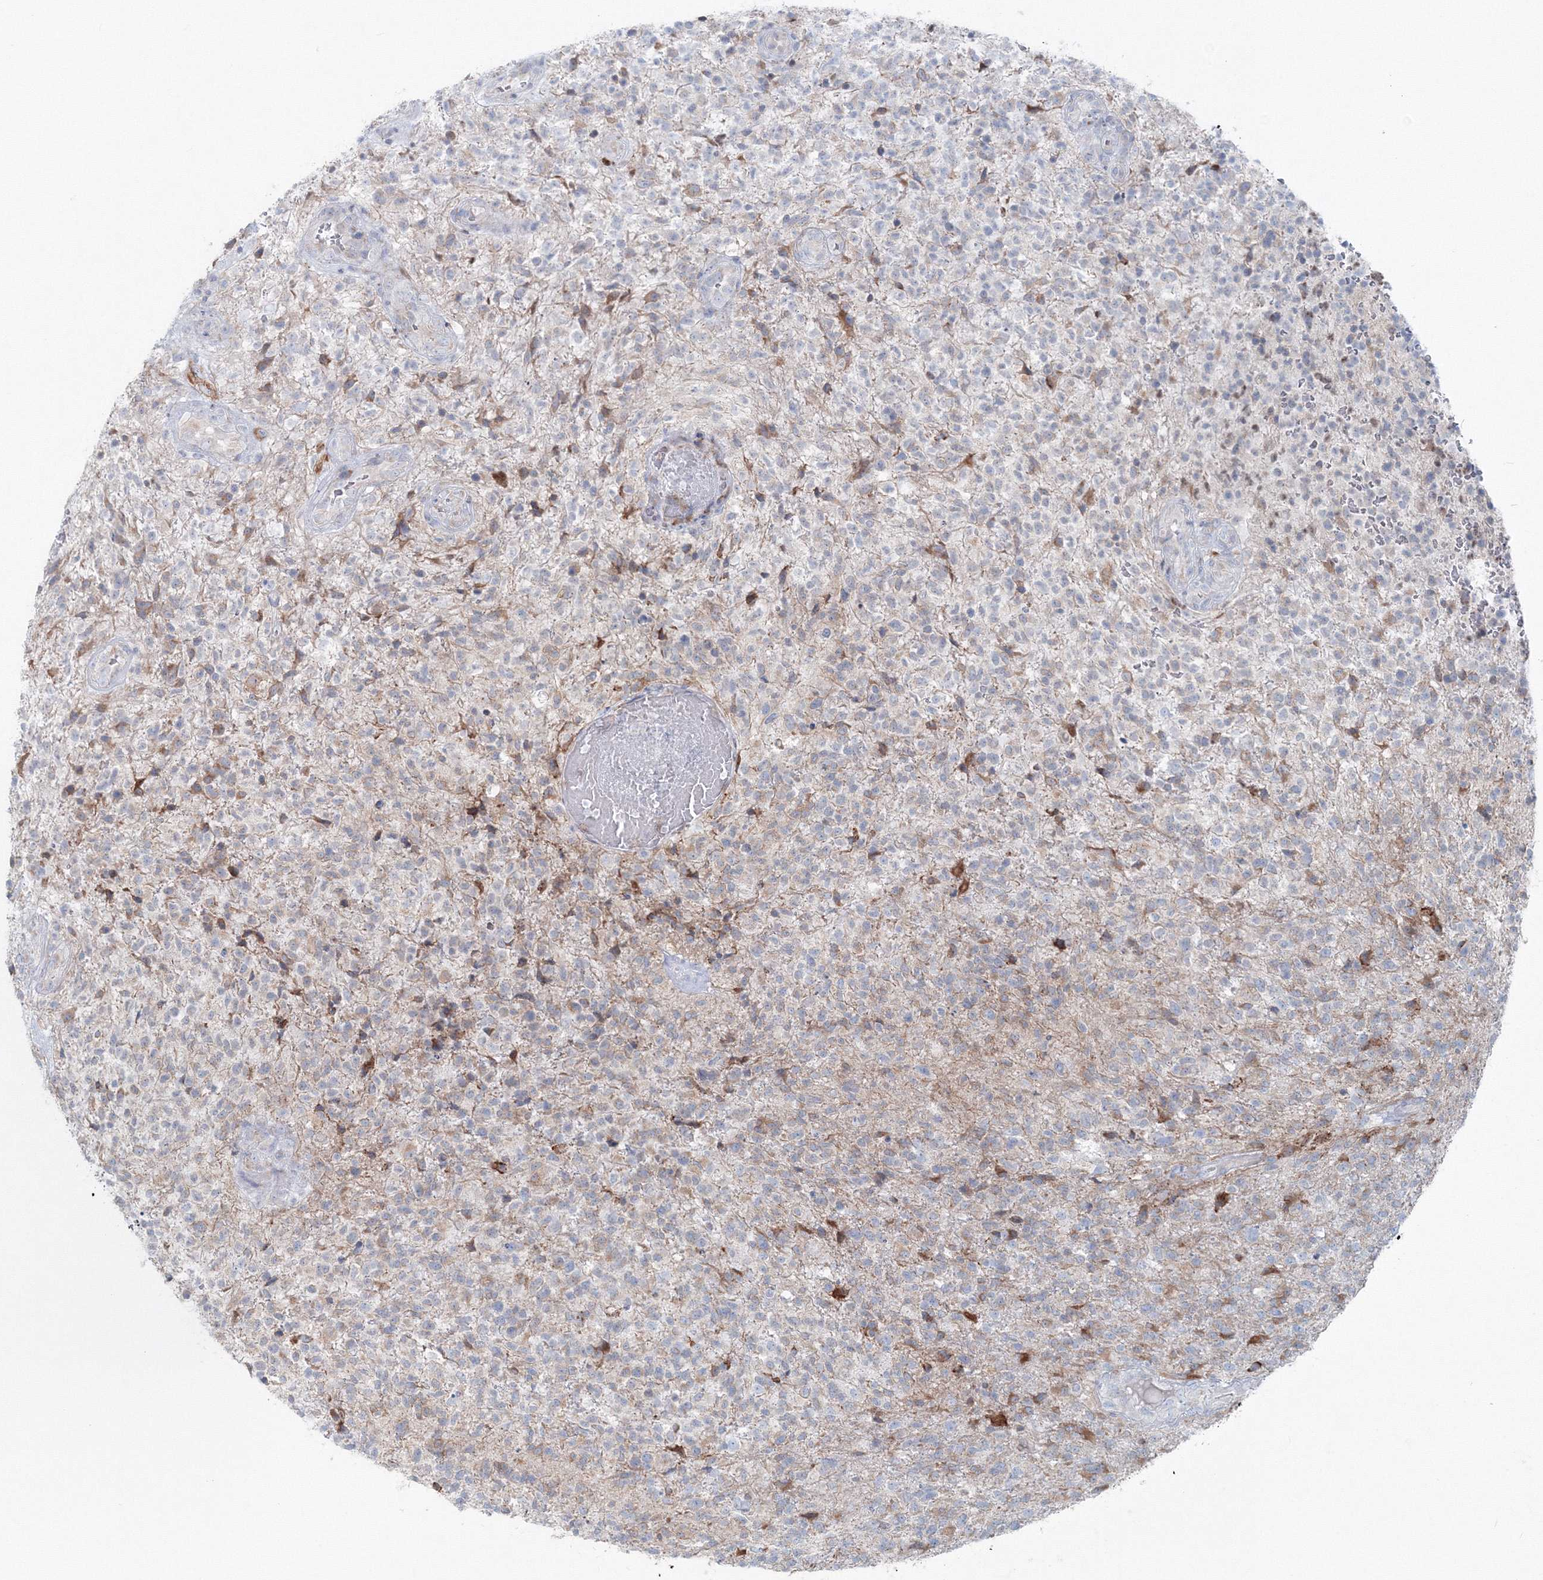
{"staining": {"intensity": "negative", "quantity": "none", "location": "none"}, "tissue": "glioma", "cell_type": "Tumor cells", "image_type": "cancer", "snomed": [{"axis": "morphology", "description": "Glioma, malignant, High grade"}, {"axis": "topography", "description": "Brain"}], "caption": "The histopathology image demonstrates no significant staining in tumor cells of high-grade glioma (malignant).", "gene": "RCN1", "patient": {"sex": "male", "age": 56}}